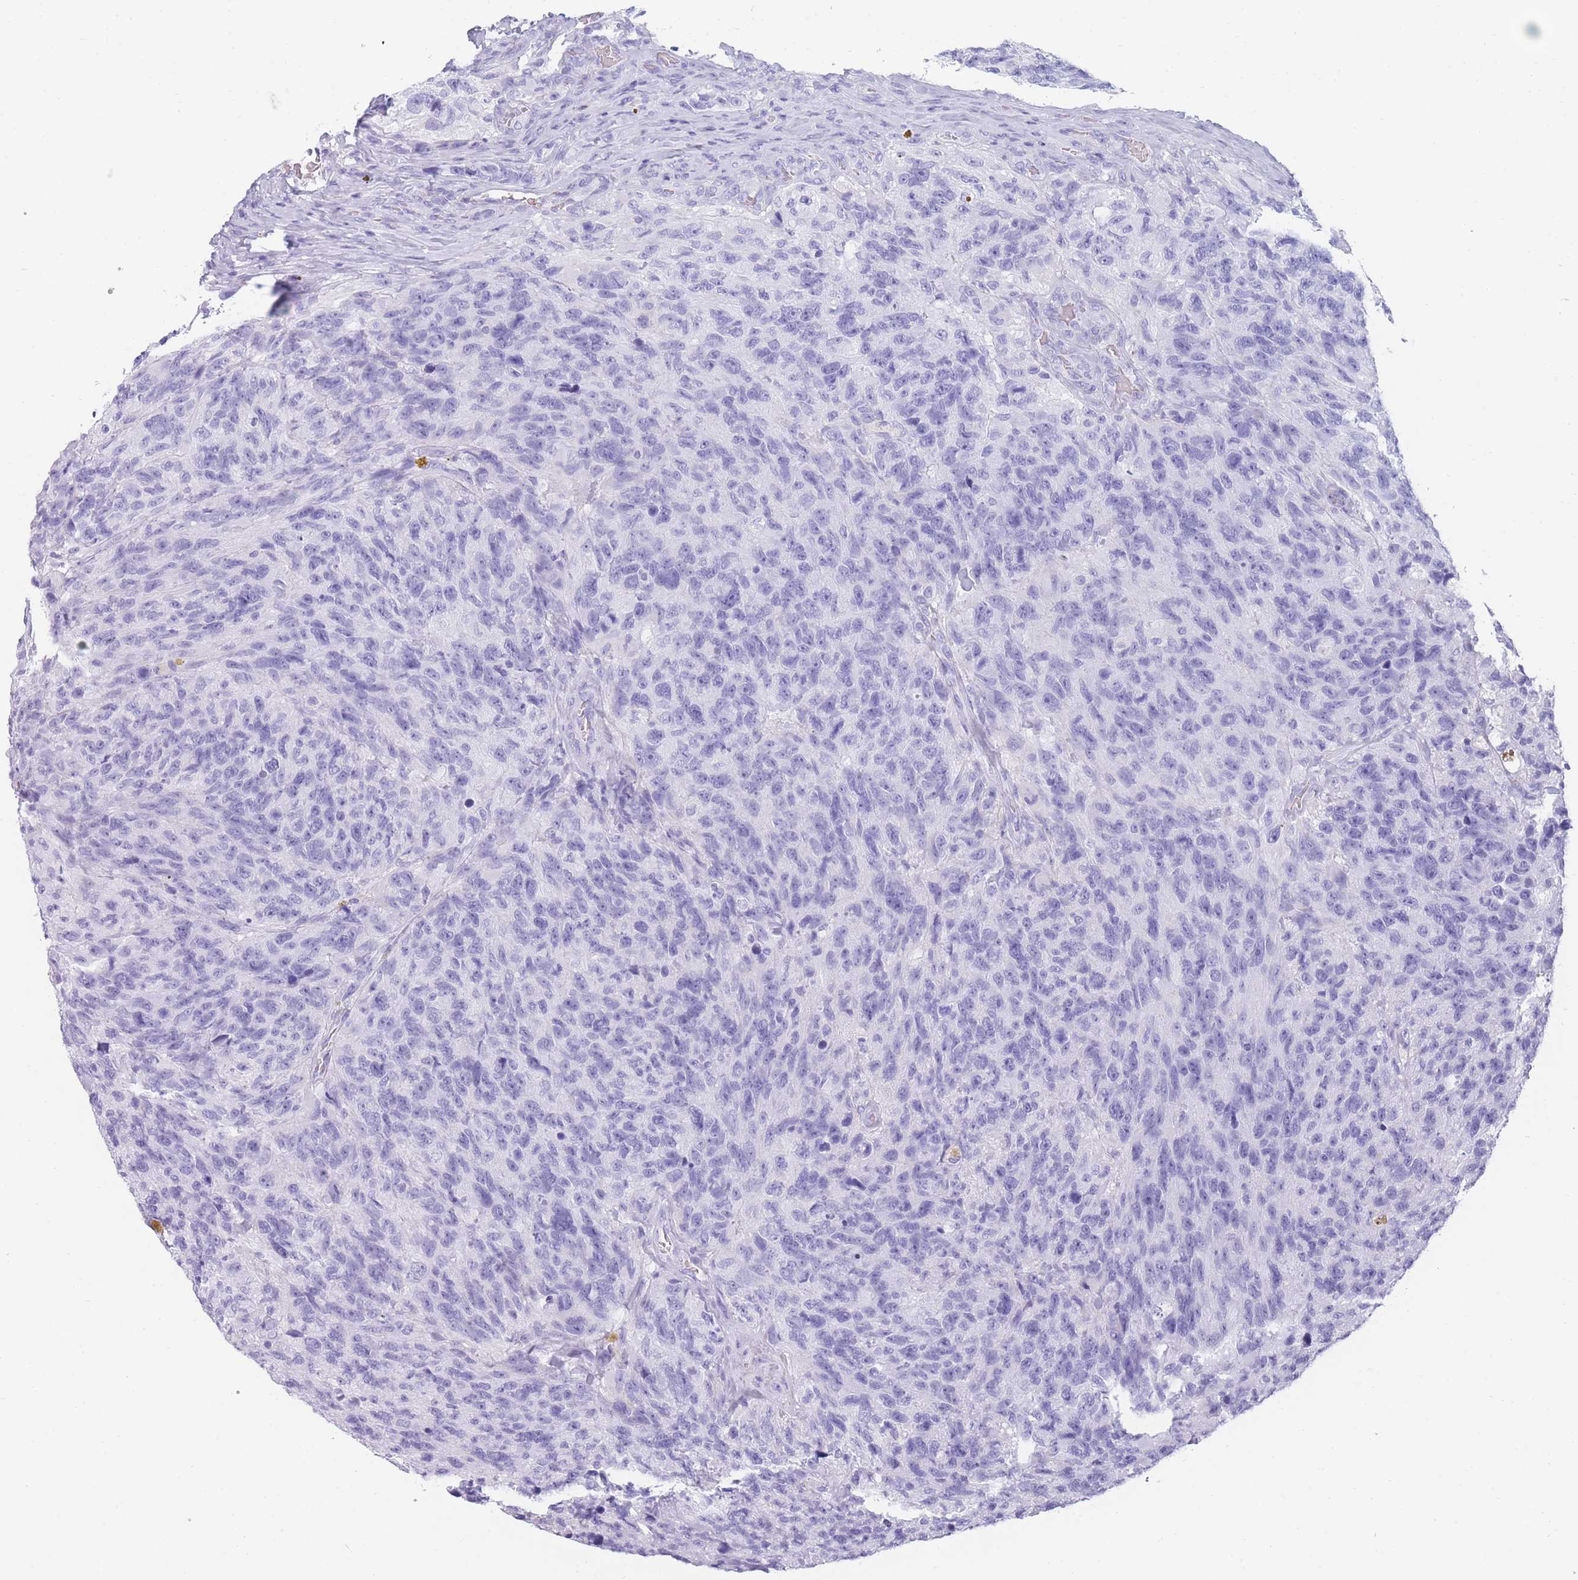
{"staining": {"intensity": "negative", "quantity": "none", "location": "none"}, "tissue": "glioma", "cell_type": "Tumor cells", "image_type": "cancer", "snomed": [{"axis": "morphology", "description": "Glioma, malignant, High grade"}, {"axis": "topography", "description": "Brain"}], "caption": "Human glioma stained for a protein using immunohistochemistry (IHC) reveals no expression in tumor cells.", "gene": "TNFSF11", "patient": {"sex": "male", "age": 69}}